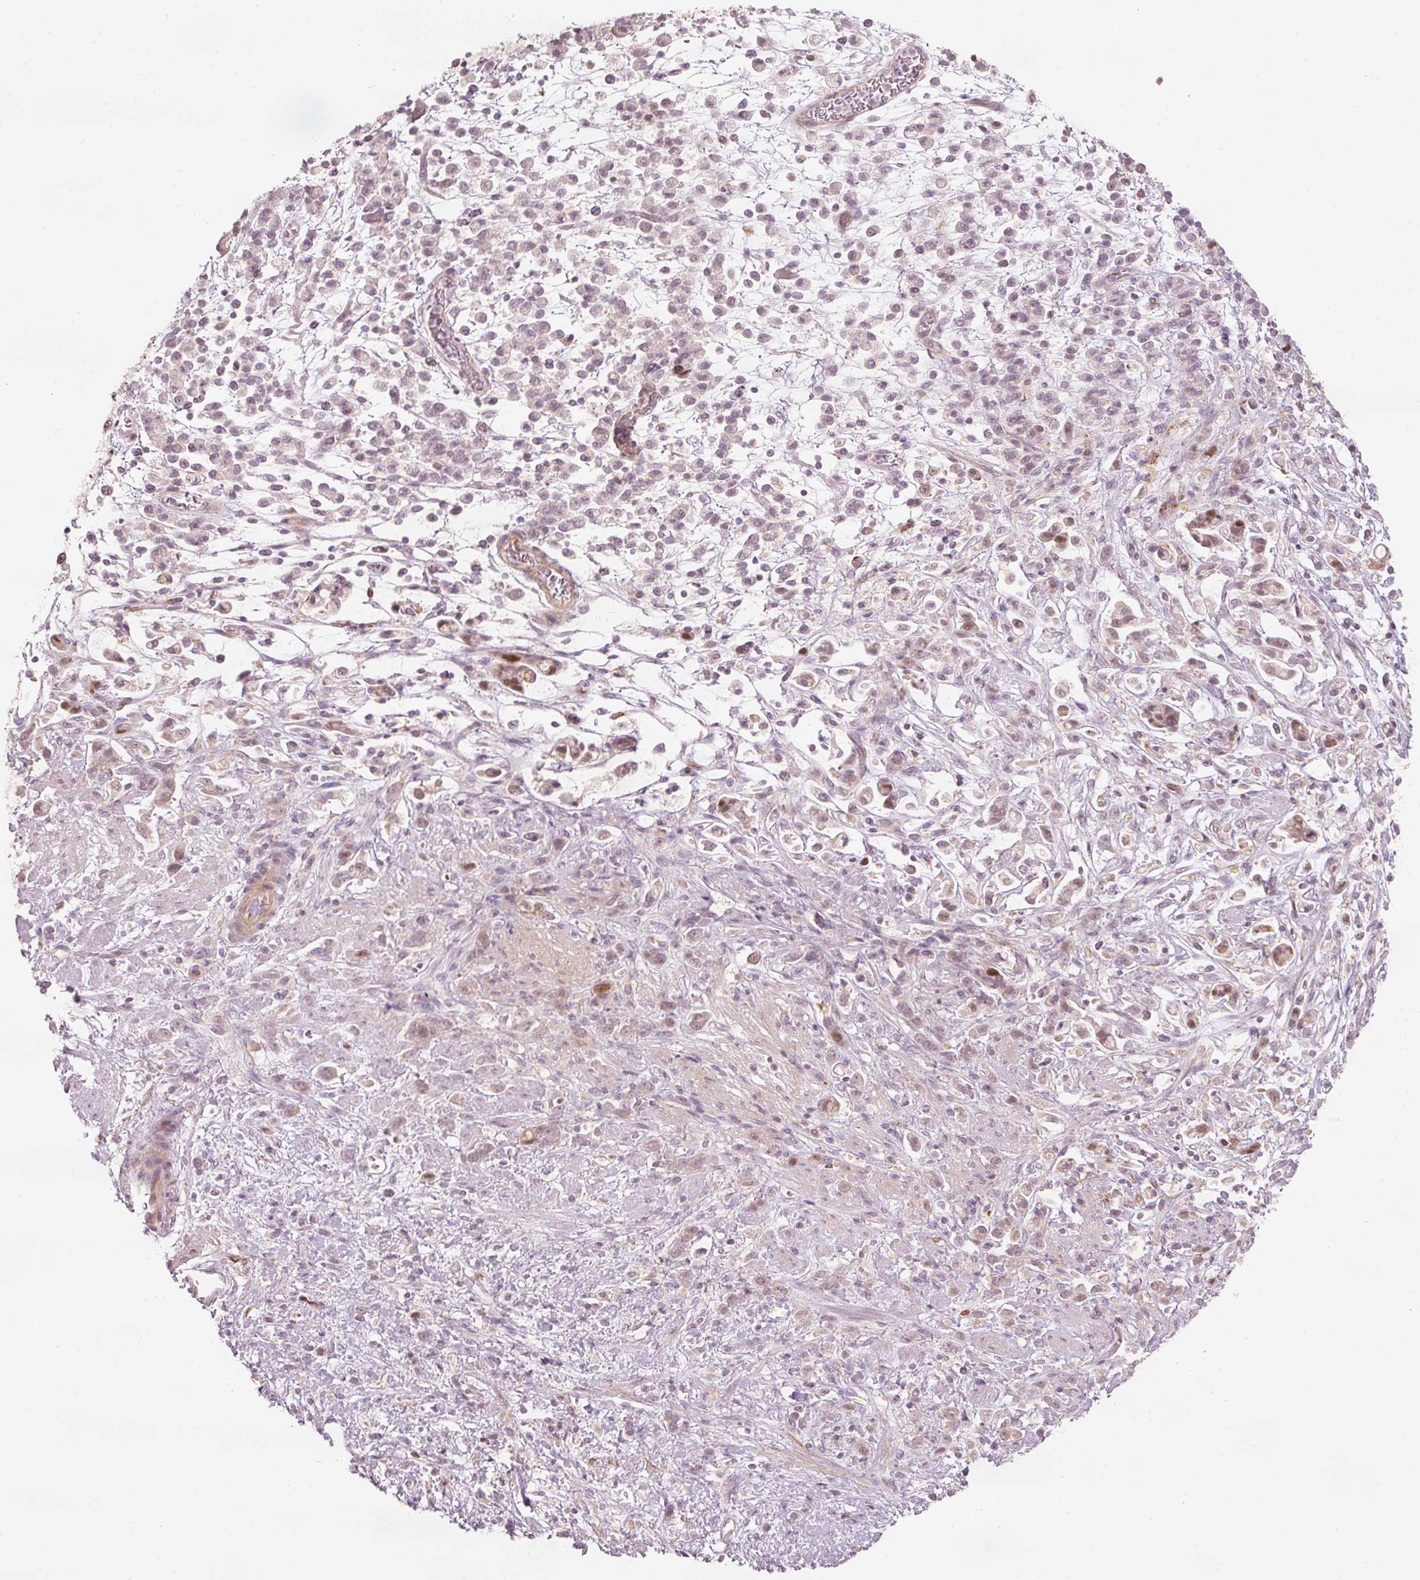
{"staining": {"intensity": "weak", "quantity": "<25%", "location": "nuclear"}, "tissue": "stomach cancer", "cell_type": "Tumor cells", "image_type": "cancer", "snomed": [{"axis": "morphology", "description": "Adenocarcinoma, NOS"}, {"axis": "topography", "description": "Stomach"}], "caption": "DAB immunohistochemical staining of human stomach cancer (adenocarcinoma) displays no significant expression in tumor cells.", "gene": "TREX2", "patient": {"sex": "female", "age": 60}}